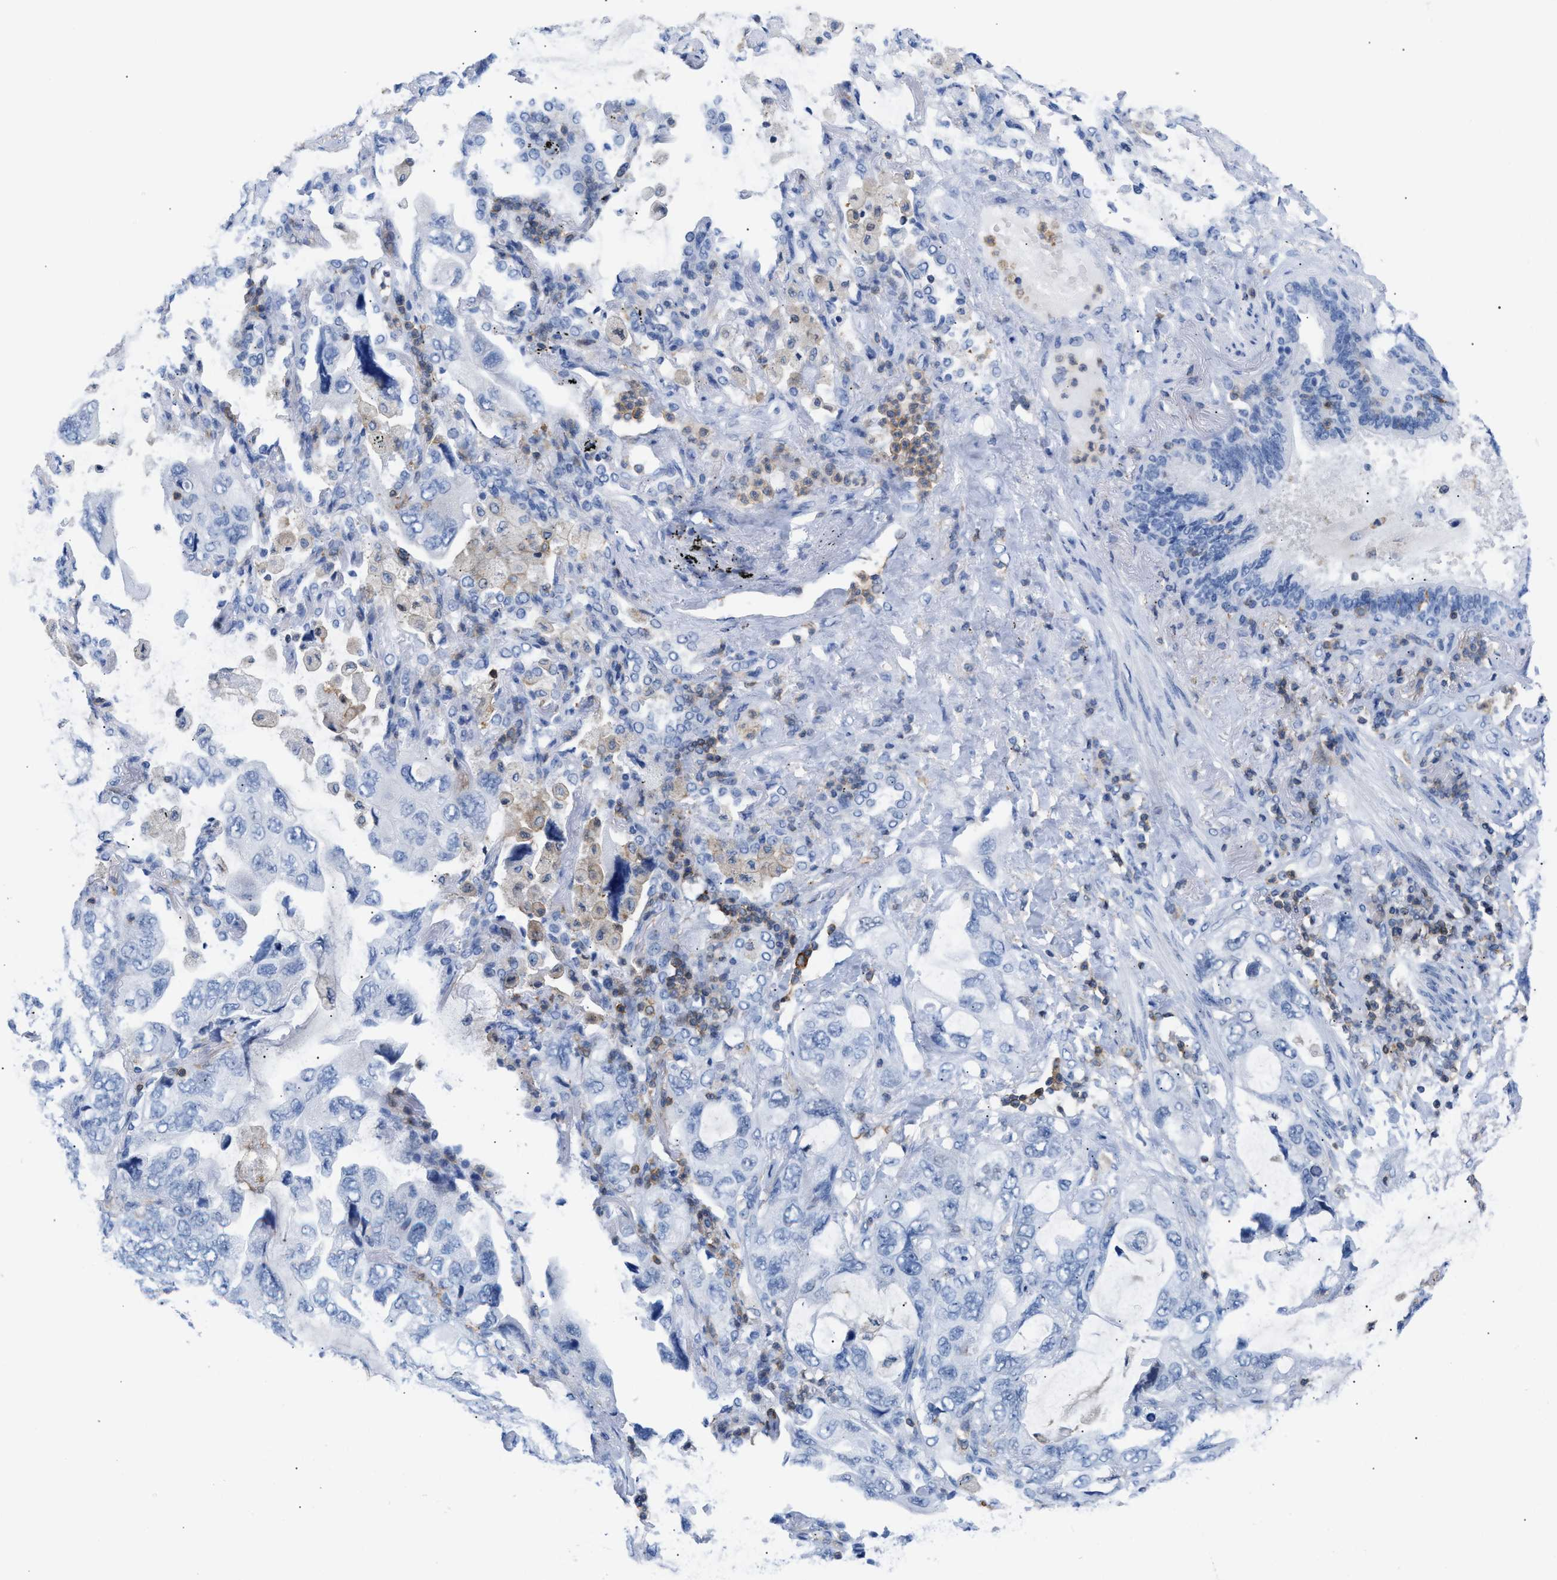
{"staining": {"intensity": "negative", "quantity": "none", "location": "none"}, "tissue": "lung cancer", "cell_type": "Tumor cells", "image_type": "cancer", "snomed": [{"axis": "morphology", "description": "Squamous cell carcinoma, NOS"}, {"axis": "topography", "description": "Lung"}], "caption": "Immunohistochemical staining of lung cancer (squamous cell carcinoma) demonstrates no significant staining in tumor cells. (Stains: DAB IHC with hematoxylin counter stain, Microscopy: brightfield microscopy at high magnification).", "gene": "LCP1", "patient": {"sex": "female", "age": 73}}